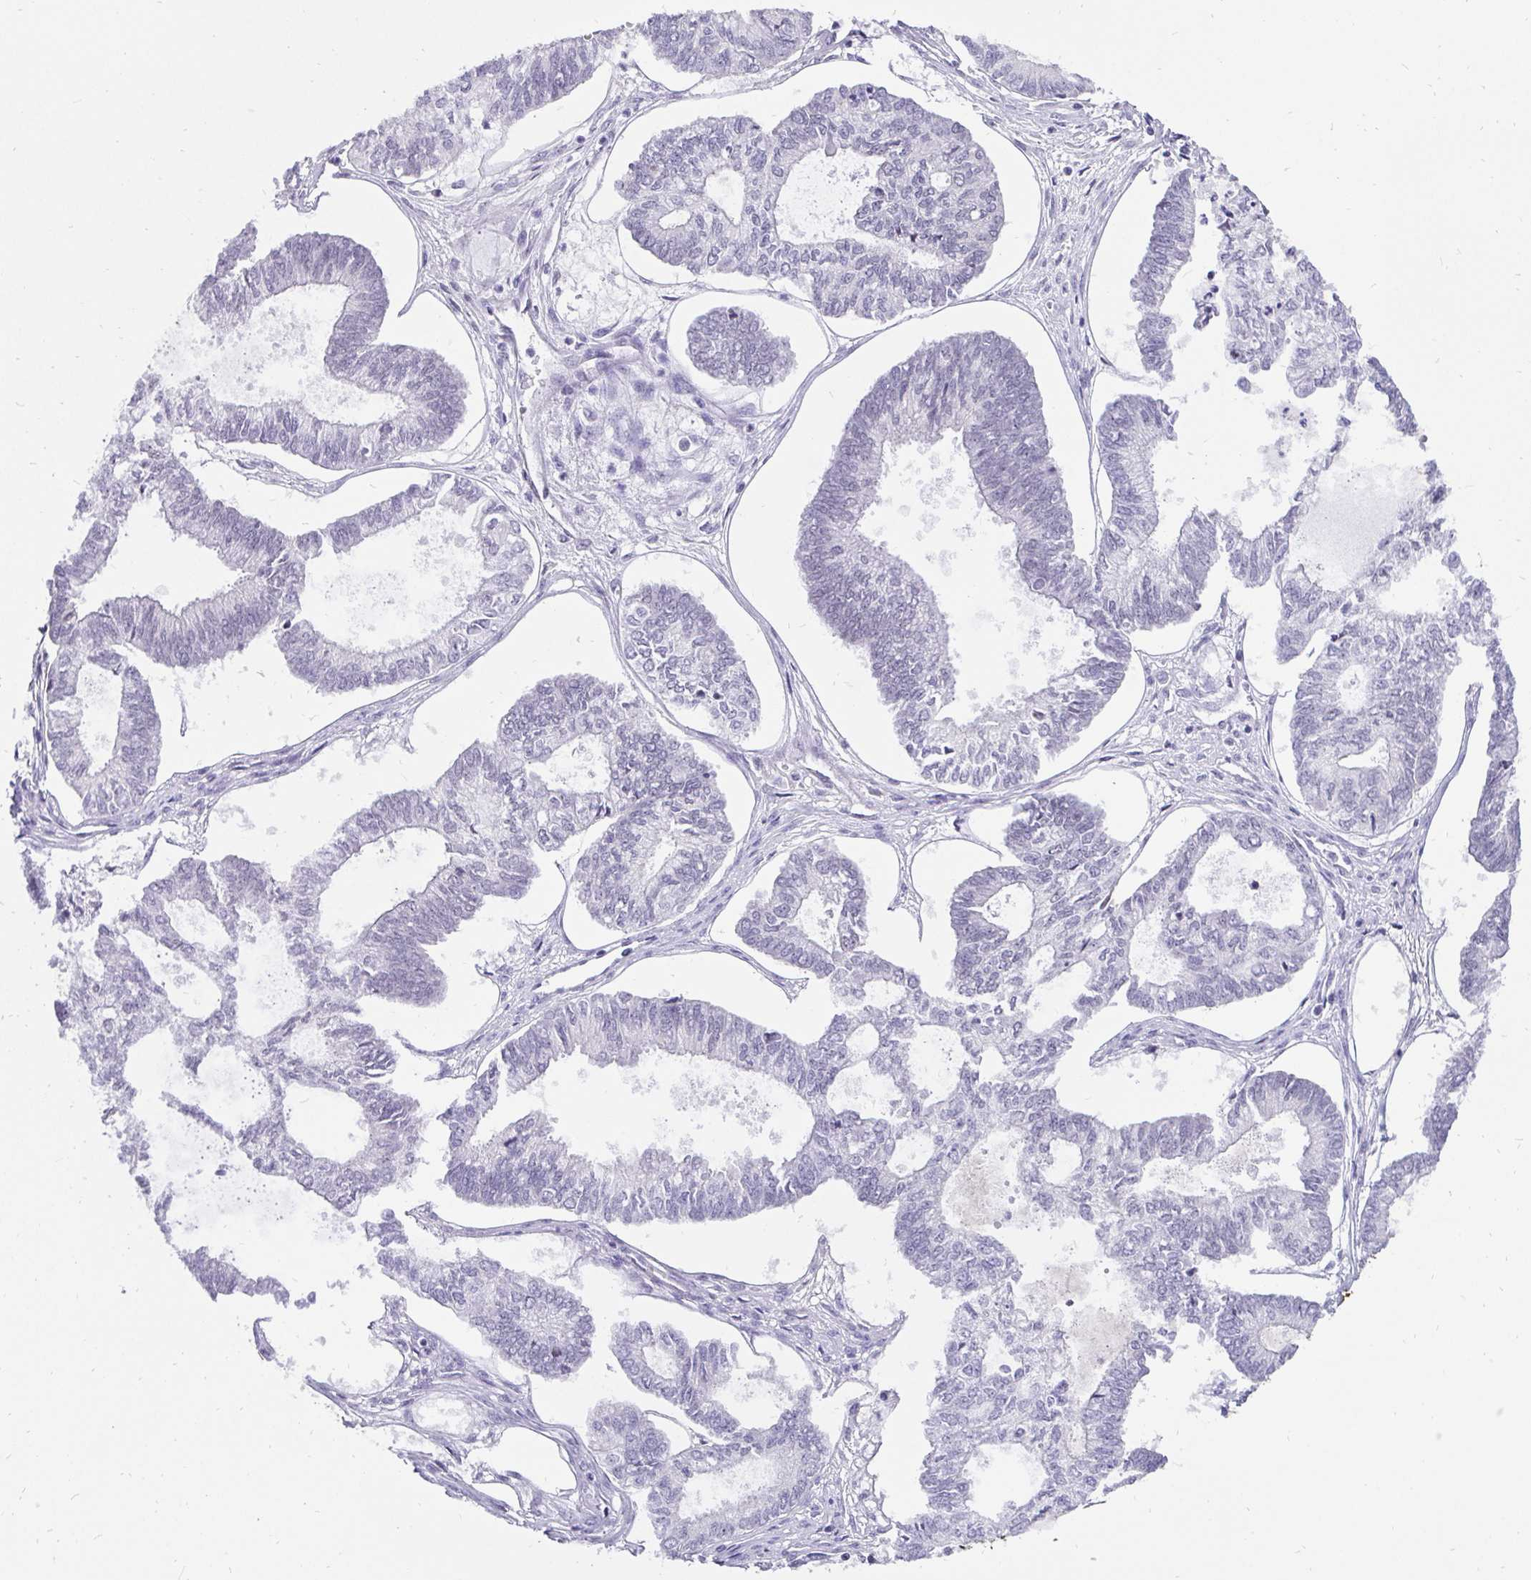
{"staining": {"intensity": "negative", "quantity": "none", "location": "none"}, "tissue": "ovarian cancer", "cell_type": "Tumor cells", "image_type": "cancer", "snomed": [{"axis": "morphology", "description": "Carcinoma, endometroid"}, {"axis": "topography", "description": "Ovary"}], "caption": "This is a histopathology image of IHC staining of ovarian cancer (endometroid carcinoma), which shows no positivity in tumor cells.", "gene": "ZNF860", "patient": {"sex": "female", "age": 64}}